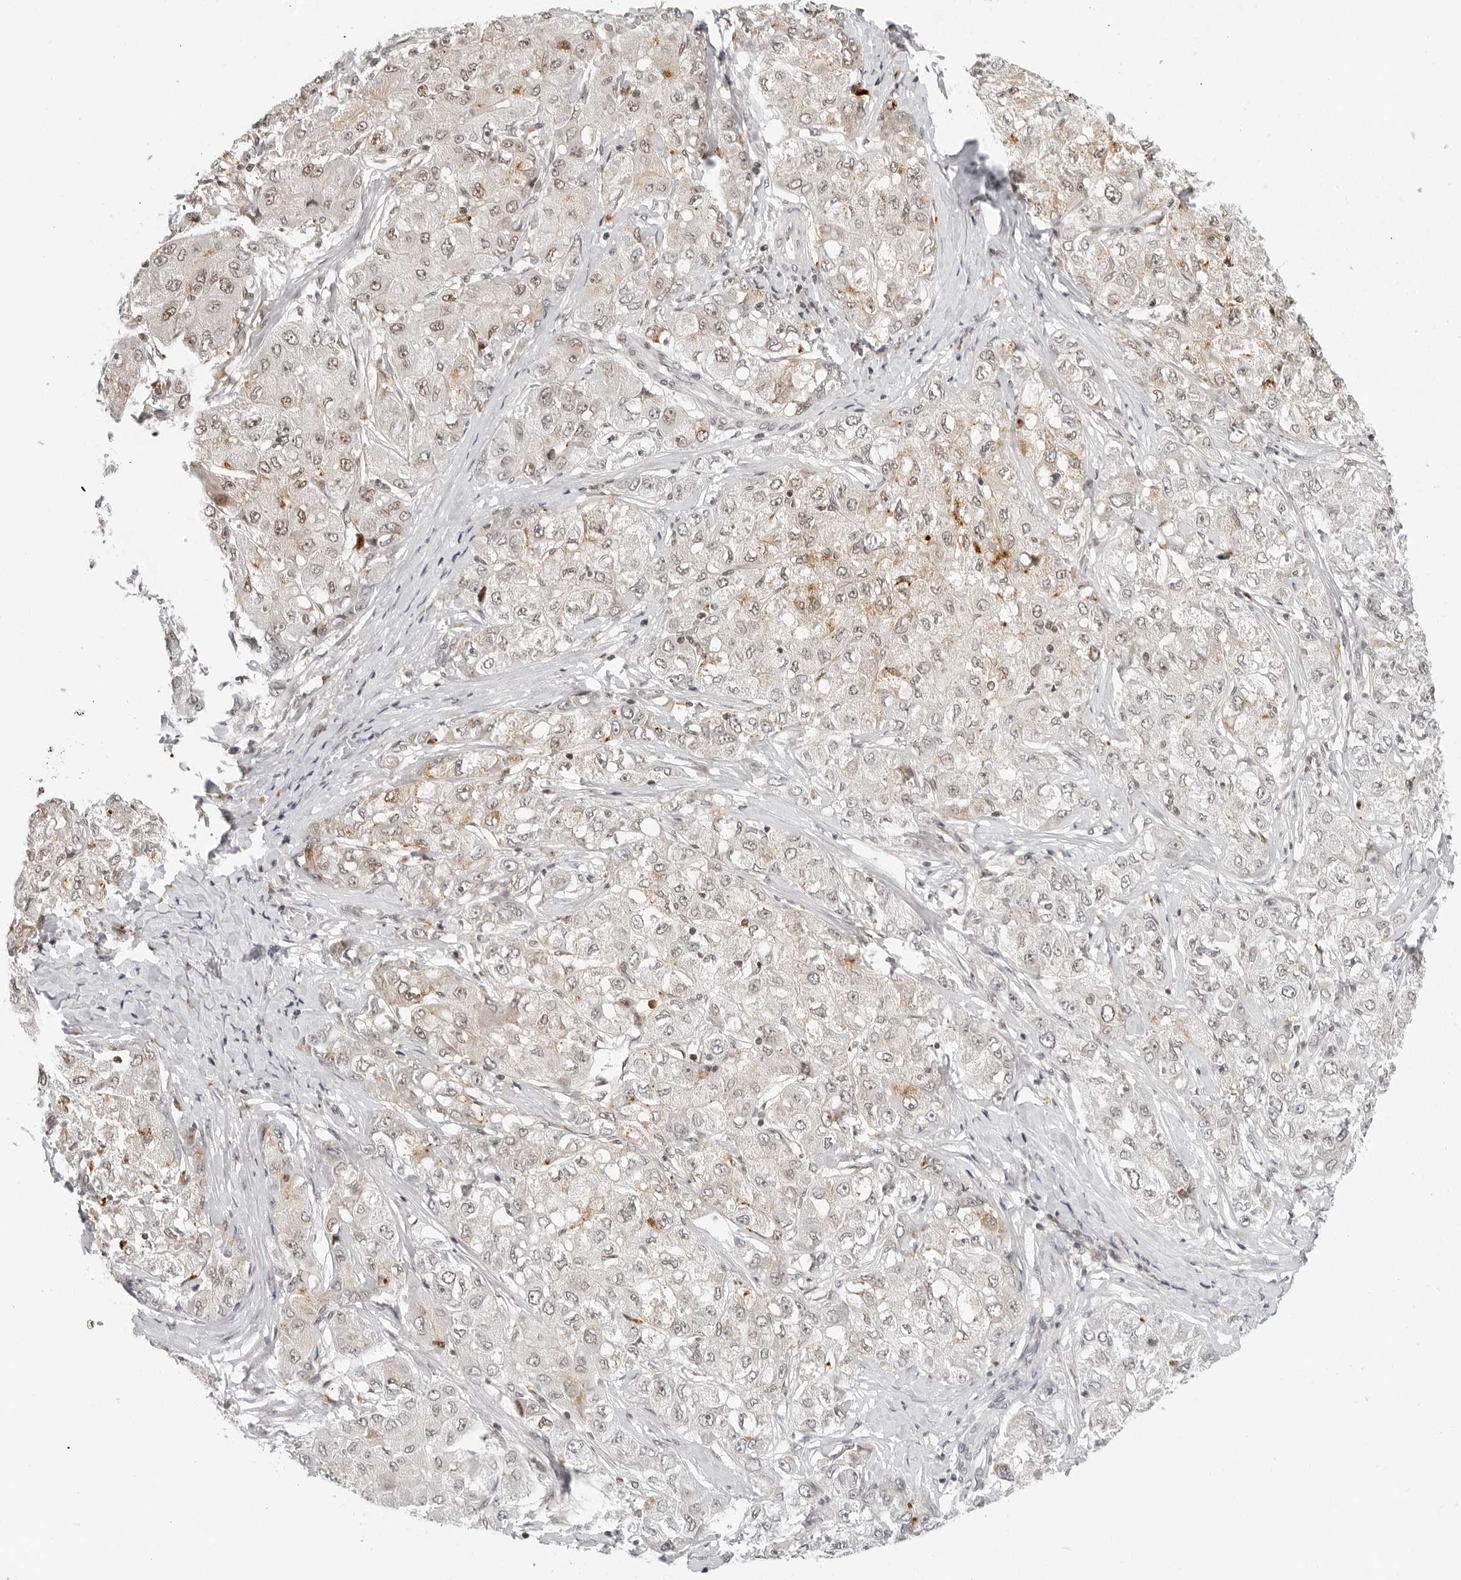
{"staining": {"intensity": "weak", "quantity": "25%-75%", "location": "cytoplasmic/membranous,nuclear"}, "tissue": "liver cancer", "cell_type": "Tumor cells", "image_type": "cancer", "snomed": [{"axis": "morphology", "description": "Carcinoma, Hepatocellular, NOS"}, {"axis": "topography", "description": "Liver"}], "caption": "Protein expression analysis of human liver hepatocellular carcinoma reveals weak cytoplasmic/membranous and nuclear staining in about 25%-75% of tumor cells.", "gene": "MSH6", "patient": {"sex": "male", "age": 80}}